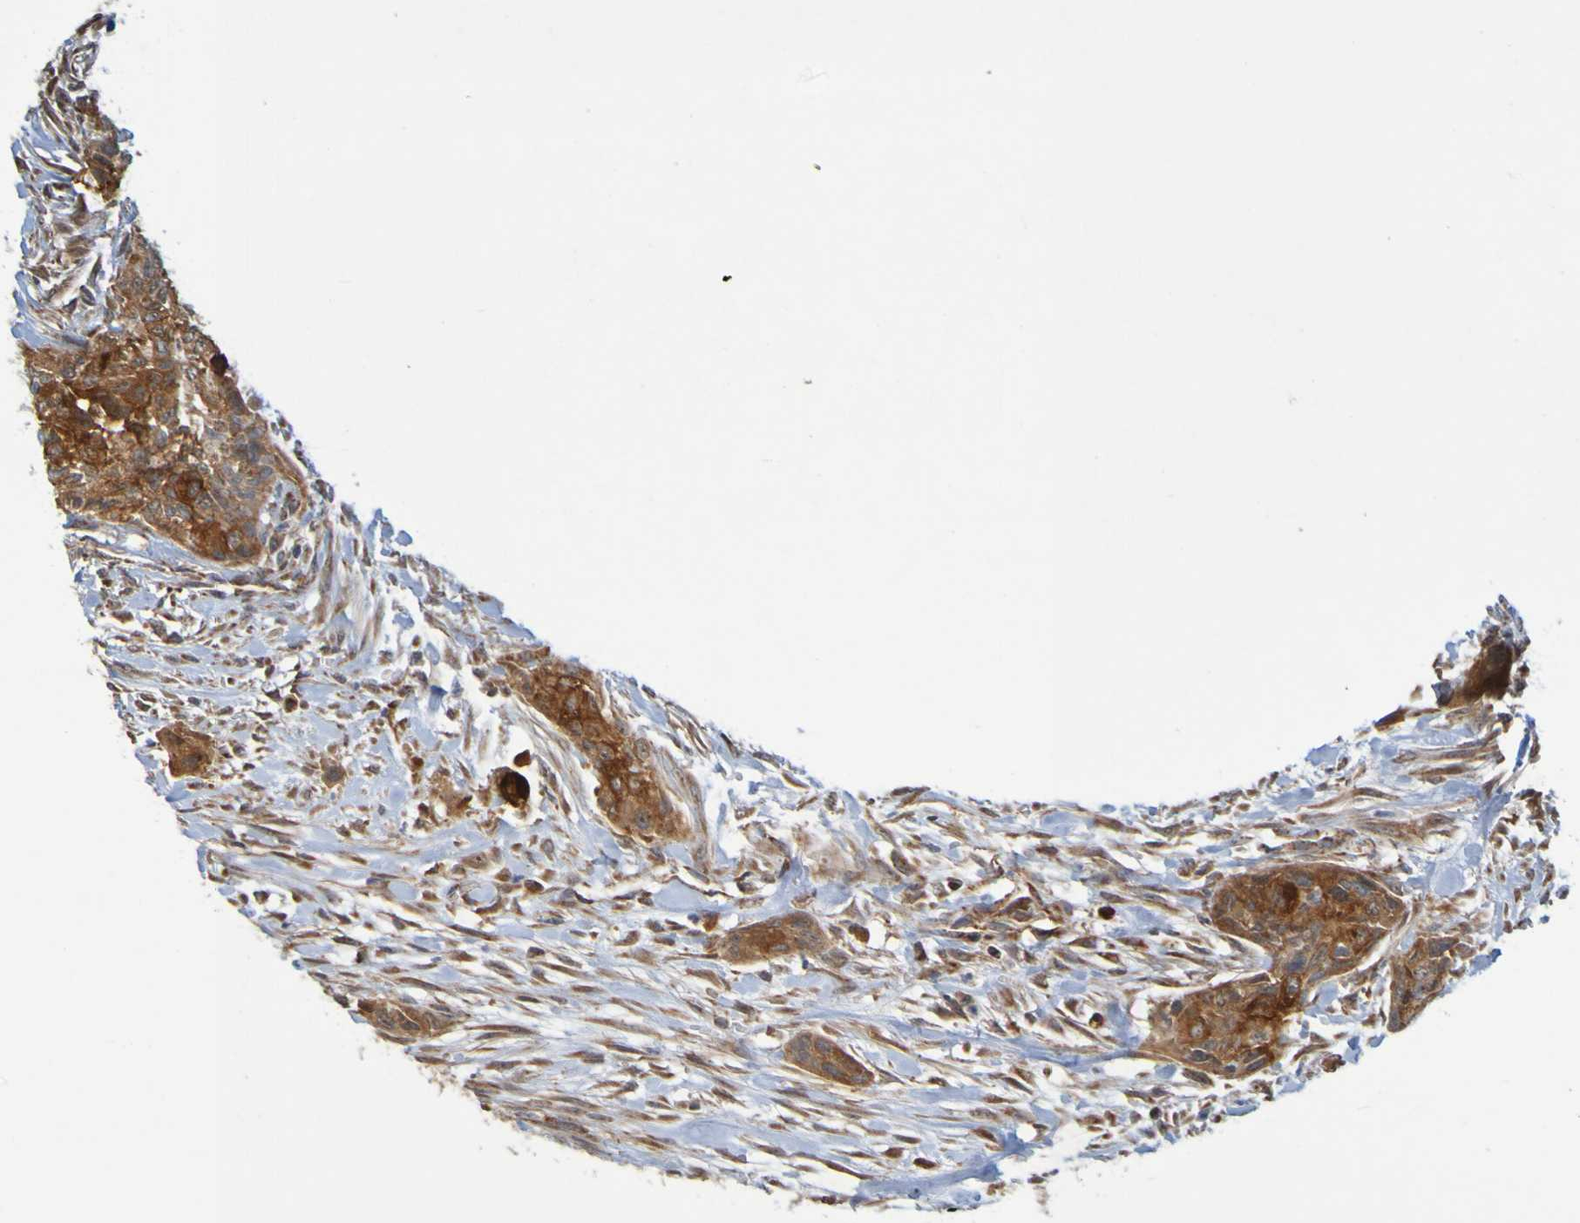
{"staining": {"intensity": "strong", "quantity": ">75%", "location": "cytoplasmic/membranous"}, "tissue": "urothelial cancer", "cell_type": "Tumor cells", "image_type": "cancer", "snomed": [{"axis": "morphology", "description": "Urothelial carcinoma, High grade"}, {"axis": "topography", "description": "Urinary bladder"}], "caption": "Immunohistochemistry of urothelial carcinoma (high-grade) demonstrates high levels of strong cytoplasmic/membranous expression in approximately >75% of tumor cells. (brown staining indicates protein expression, while blue staining denotes nuclei).", "gene": "TMBIM1", "patient": {"sex": "male", "age": 35}}